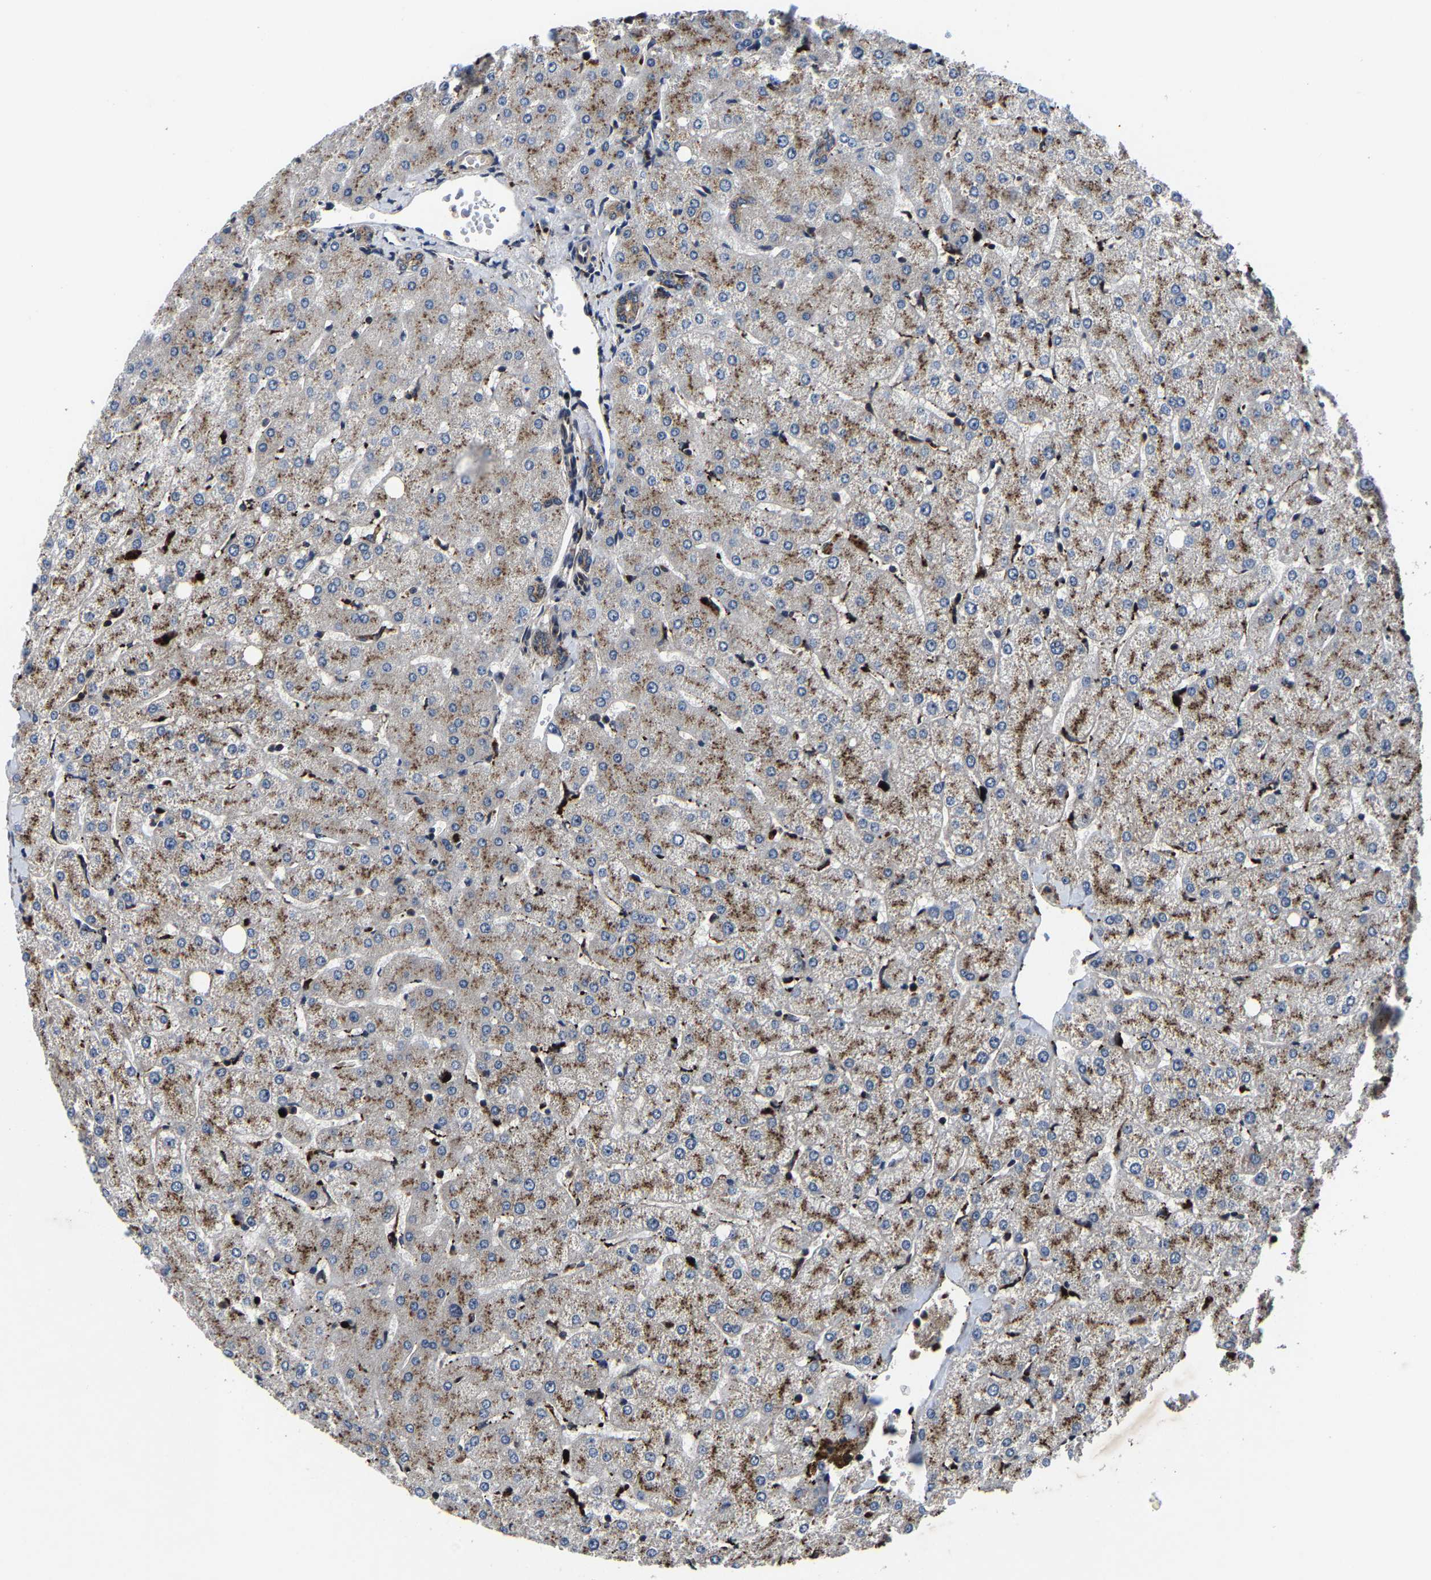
{"staining": {"intensity": "weak", "quantity": "25%-75%", "location": "cytoplasmic/membranous"}, "tissue": "liver", "cell_type": "Cholangiocytes", "image_type": "normal", "snomed": [{"axis": "morphology", "description": "Normal tissue, NOS"}, {"axis": "topography", "description": "Liver"}], "caption": "DAB immunohistochemical staining of benign human liver exhibits weak cytoplasmic/membranous protein expression in approximately 25%-75% of cholangiocytes. The staining was performed using DAB, with brown indicating positive protein expression. Nuclei are stained blue with hematoxylin.", "gene": "ZCCHC7", "patient": {"sex": "female", "age": 54}}